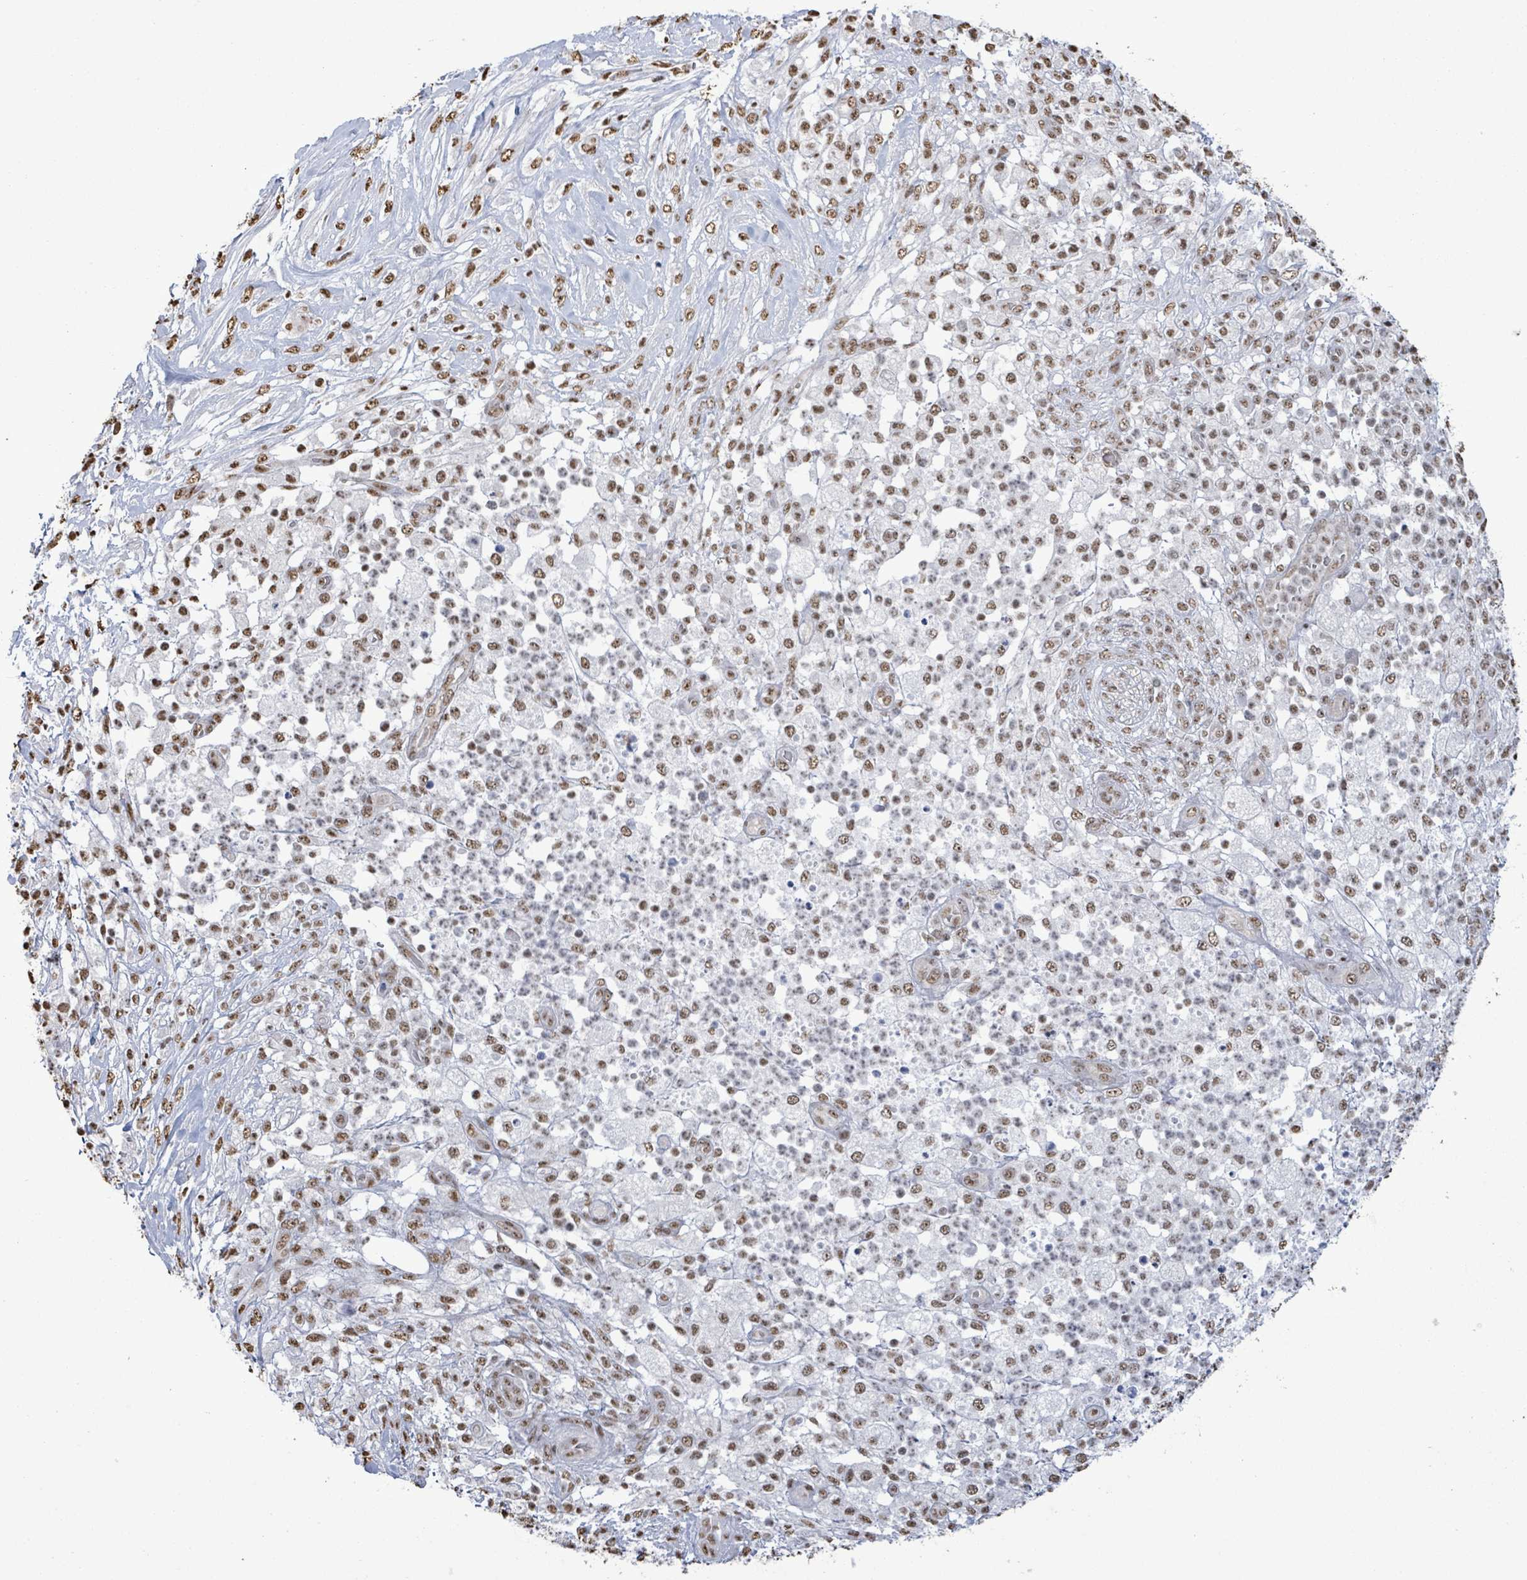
{"staining": {"intensity": "moderate", "quantity": ">75%", "location": "nuclear"}, "tissue": "pancreatic cancer", "cell_type": "Tumor cells", "image_type": "cancer", "snomed": [{"axis": "morphology", "description": "Adenocarcinoma, NOS"}, {"axis": "topography", "description": "Pancreas"}], "caption": "A photomicrograph showing moderate nuclear expression in approximately >75% of tumor cells in pancreatic cancer (adenocarcinoma), as visualized by brown immunohistochemical staining.", "gene": "SAMD14", "patient": {"sex": "female", "age": 72}}